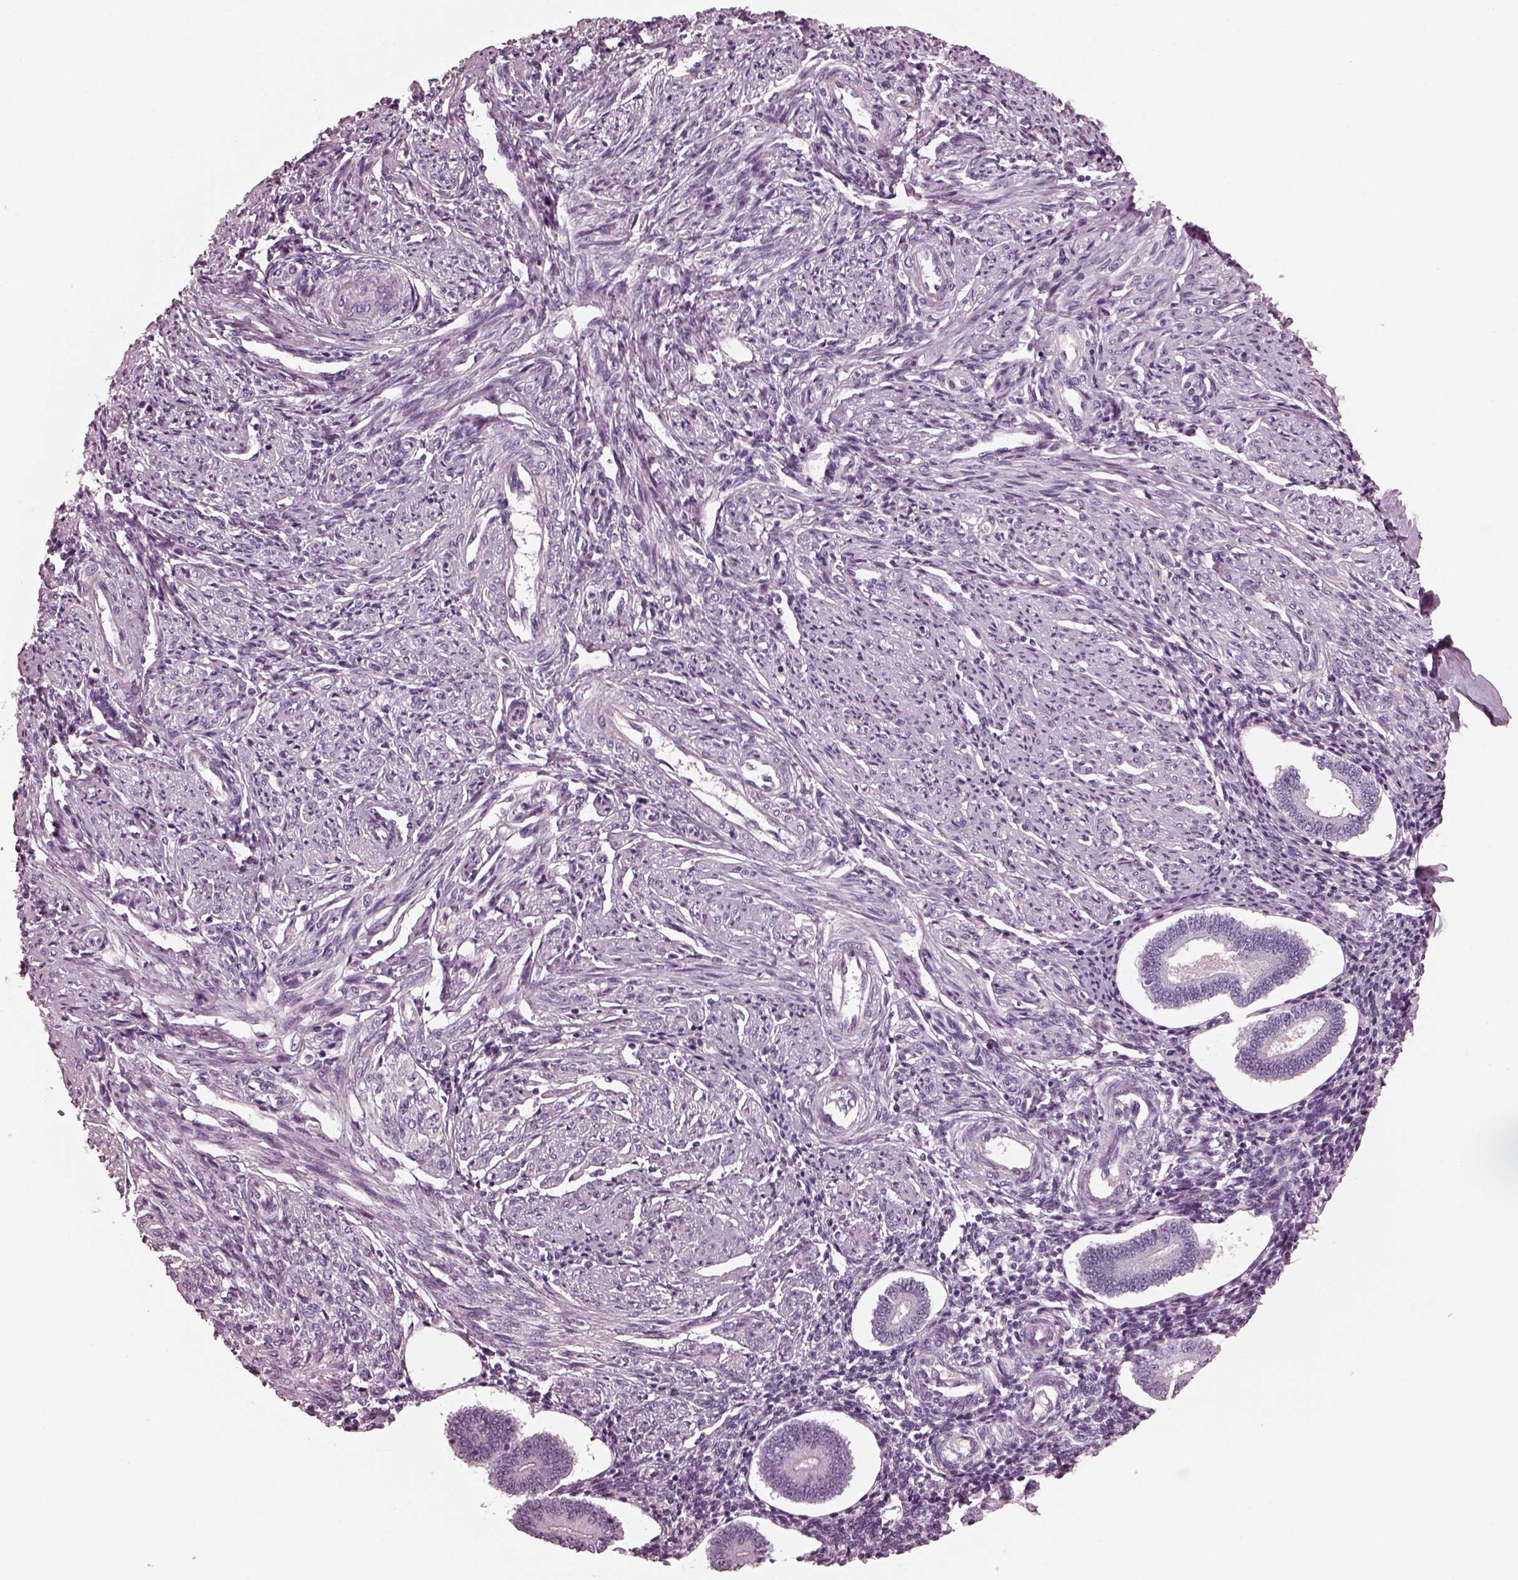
{"staining": {"intensity": "negative", "quantity": "none", "location": "none"}, "tissue": "endometrium", "cell_type": "Cells in endometrial stroma", "image_type": "normal", "snomed": [{"axis": "morphology", "description": "Normal tissue, NOS"}, {"axis": "topography", "description": "Endometrium"}], "caption": "A histopathology image of endometrium stained for a protein demonstrates no brown staining in cells in endometrial stroma. (DAB IHC with hematoxylin counter stain).", "gene": "CGA", "patient": {"sex": "female", "age": 40}}